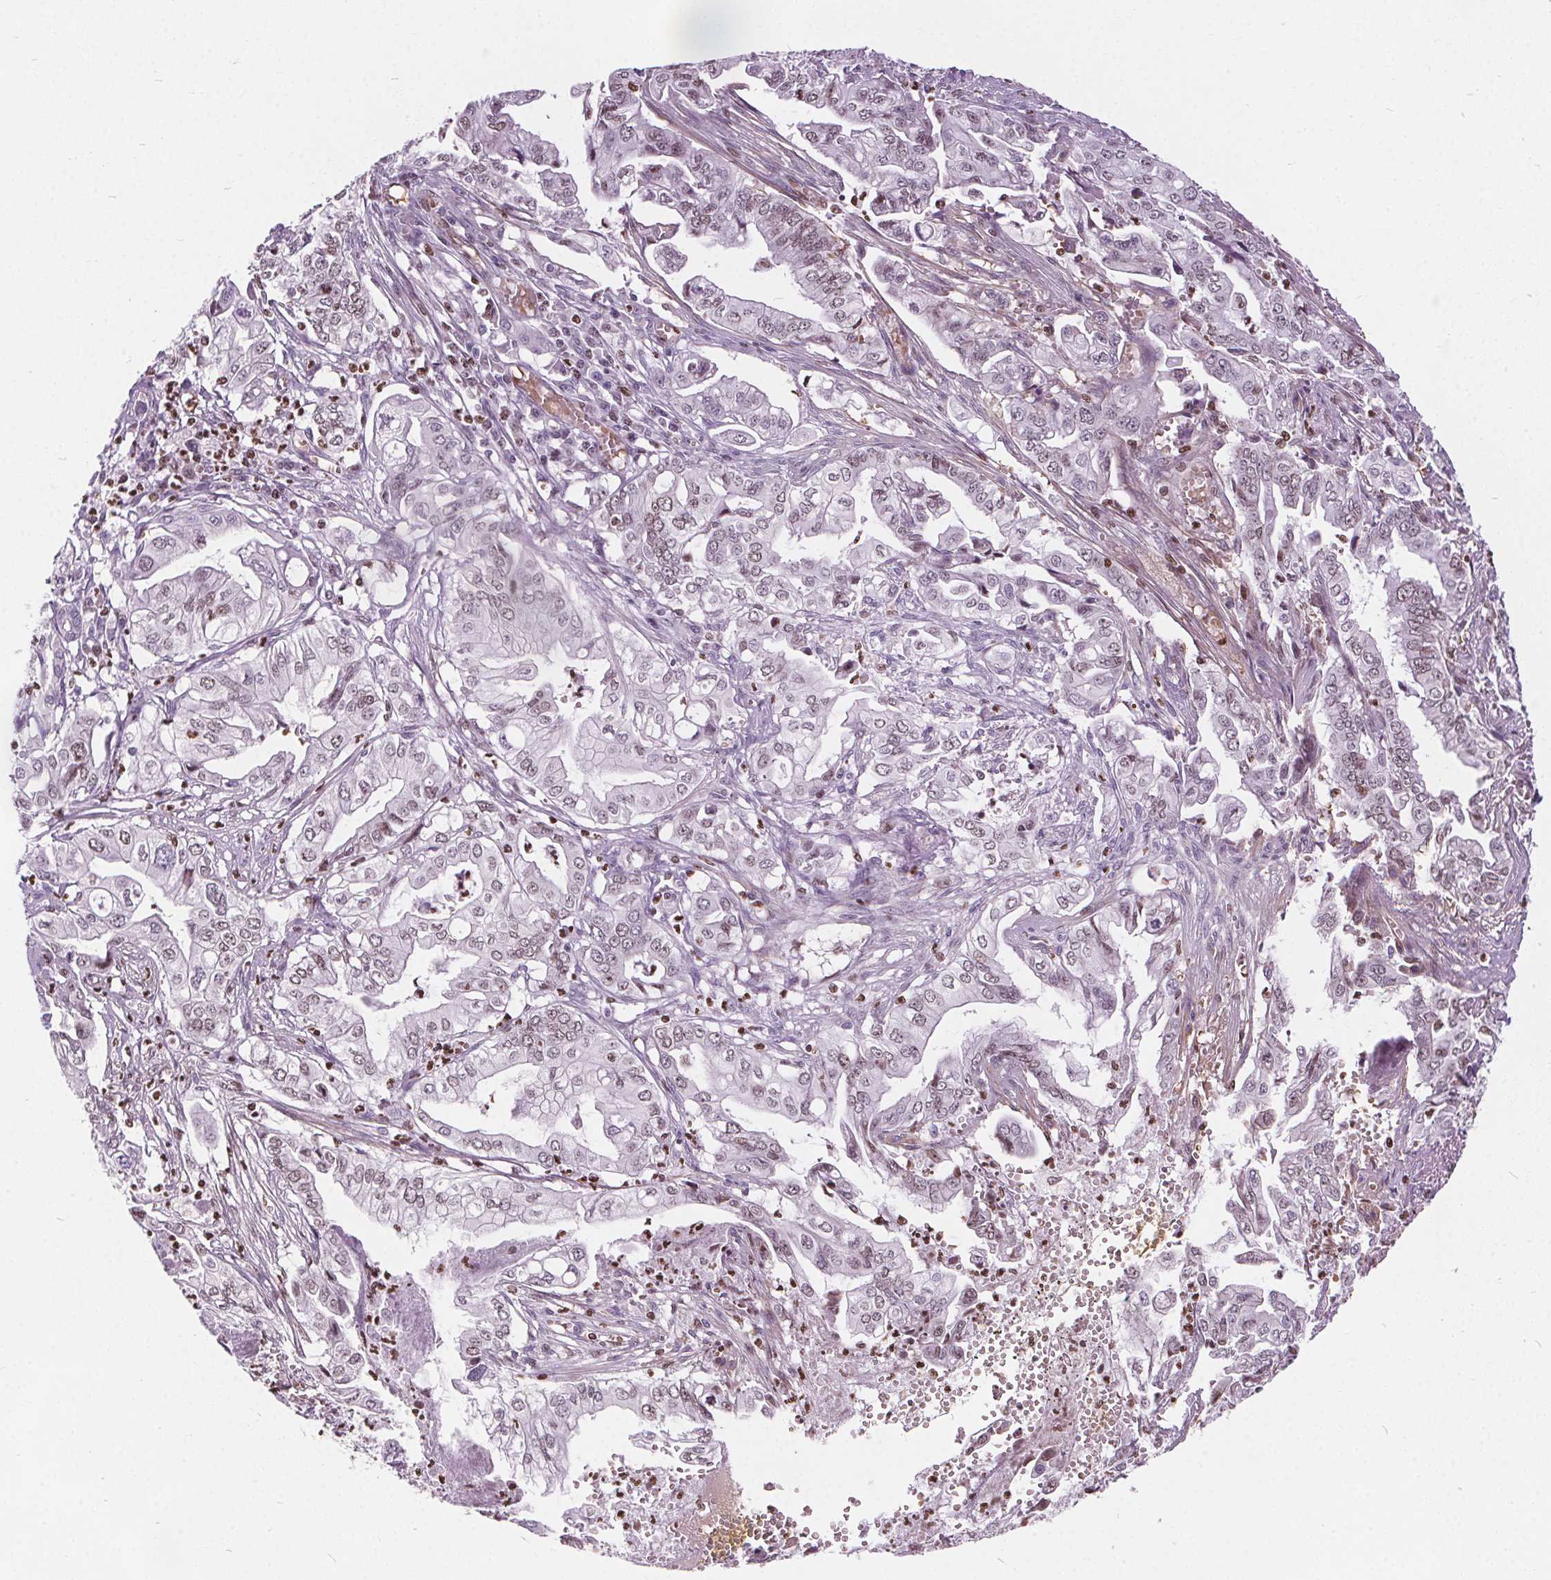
{"staining": {"intensity": "weak", "quantity": "25%-75%", "location": "nuclear"}, "tissue": "pancreatic cancer", "cell_type": "Tumor cells", "image_type": "cancer", "snomed": [{"axis": "morphology", "description": "Adenocarcinoma, NOS"}, {"axis": "topography", "description": "Pancreas"}], "caption": "Pancreatic adenocarcinoma tissue exhibits weak nuclear expression in approximately 25%-75% of tumor cells", "gene": "ISLR2", "patient": {"sex": "male", "age": 68}}